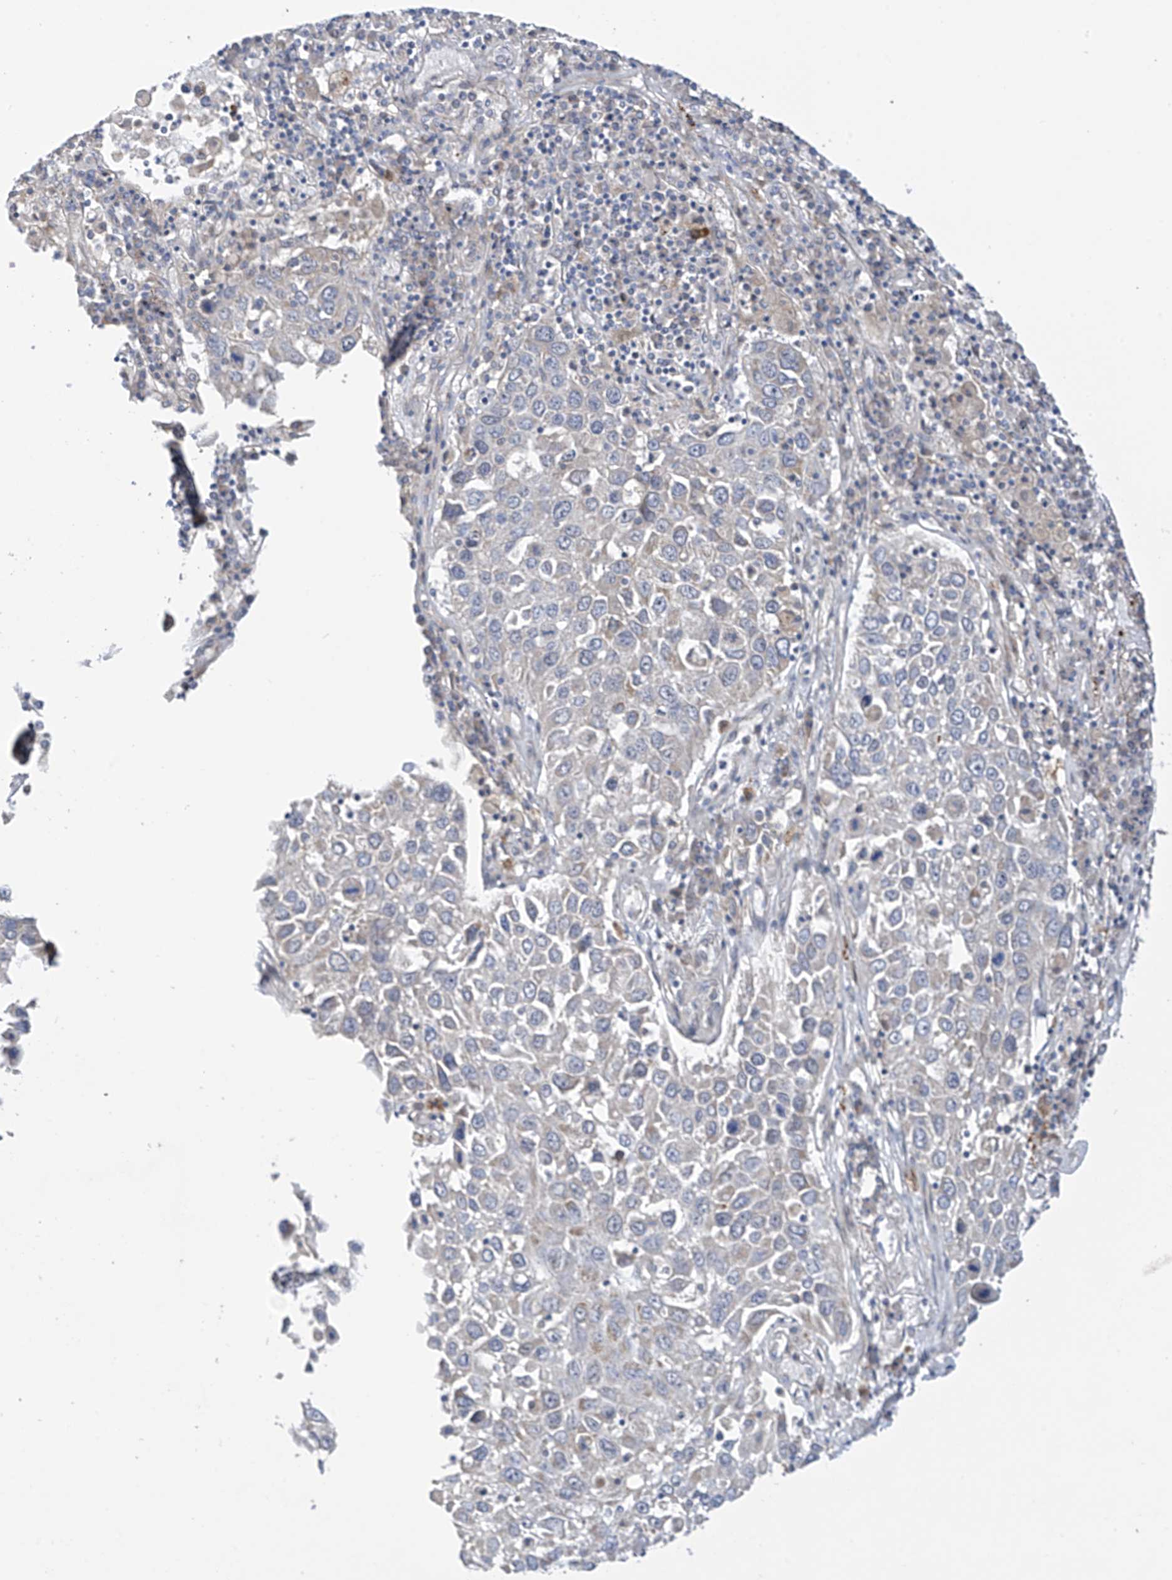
{"staining": {"intensity": "negative", "quantity": "none", "location": "none"}, "tissue": "lung cancer", "cell_type": "Tumor cells", "image_type": "cancer", "snomed": [{"axis": "morphology", "description": "Squamous cell carcinoma, NOS"}, {"axis": "topography", "description": "Lung"}], "caption": "A photomicrograph of human lung cancer (squamous cell carcinoma) is negative for staining in tumor cells.", "gene": "ZNF641", "patient": {"sex": "male", "age": 65}}